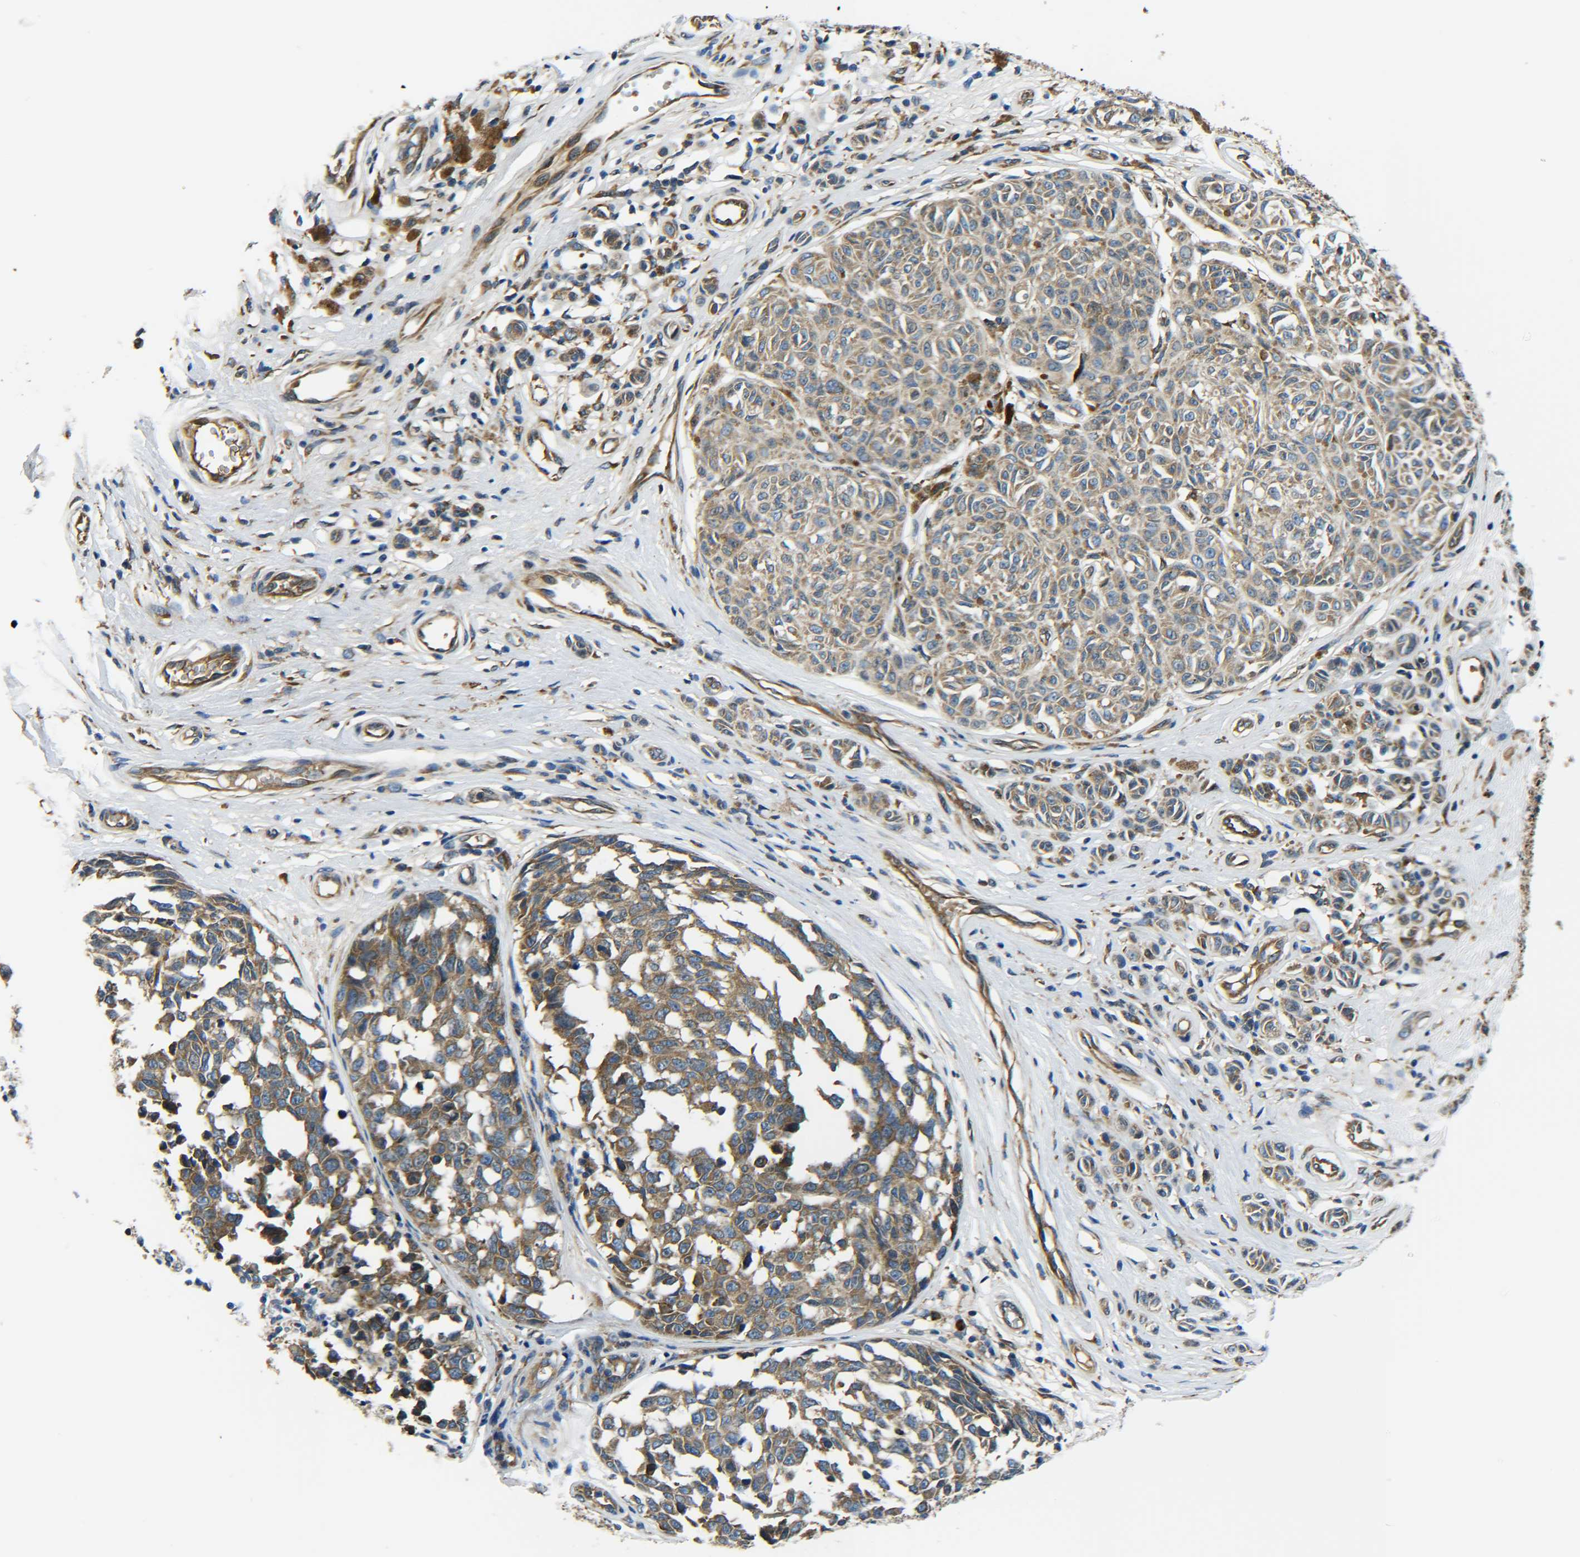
{"staining": {"intensity": "moderate", "quantity": ">75%", "location": "cytoplasmic/membranous"}, "tissue": "melanoma", "cell_type": "Tumor cells", "image_type": "cancer", "snomed": [{"axis": "morphology", "description": "Malignant melanoma, NOS"}, {"axis": "topography", "description": "Skin"}], "caption": "Protein expression analysis of human melanoma reveals moderate cytoplasmic/membranous positivity in approximately >75% of tumor cells. Nuclei are stained in blue.", "gene": "PREB", "patient": {"sex": "female", "age": 64}}